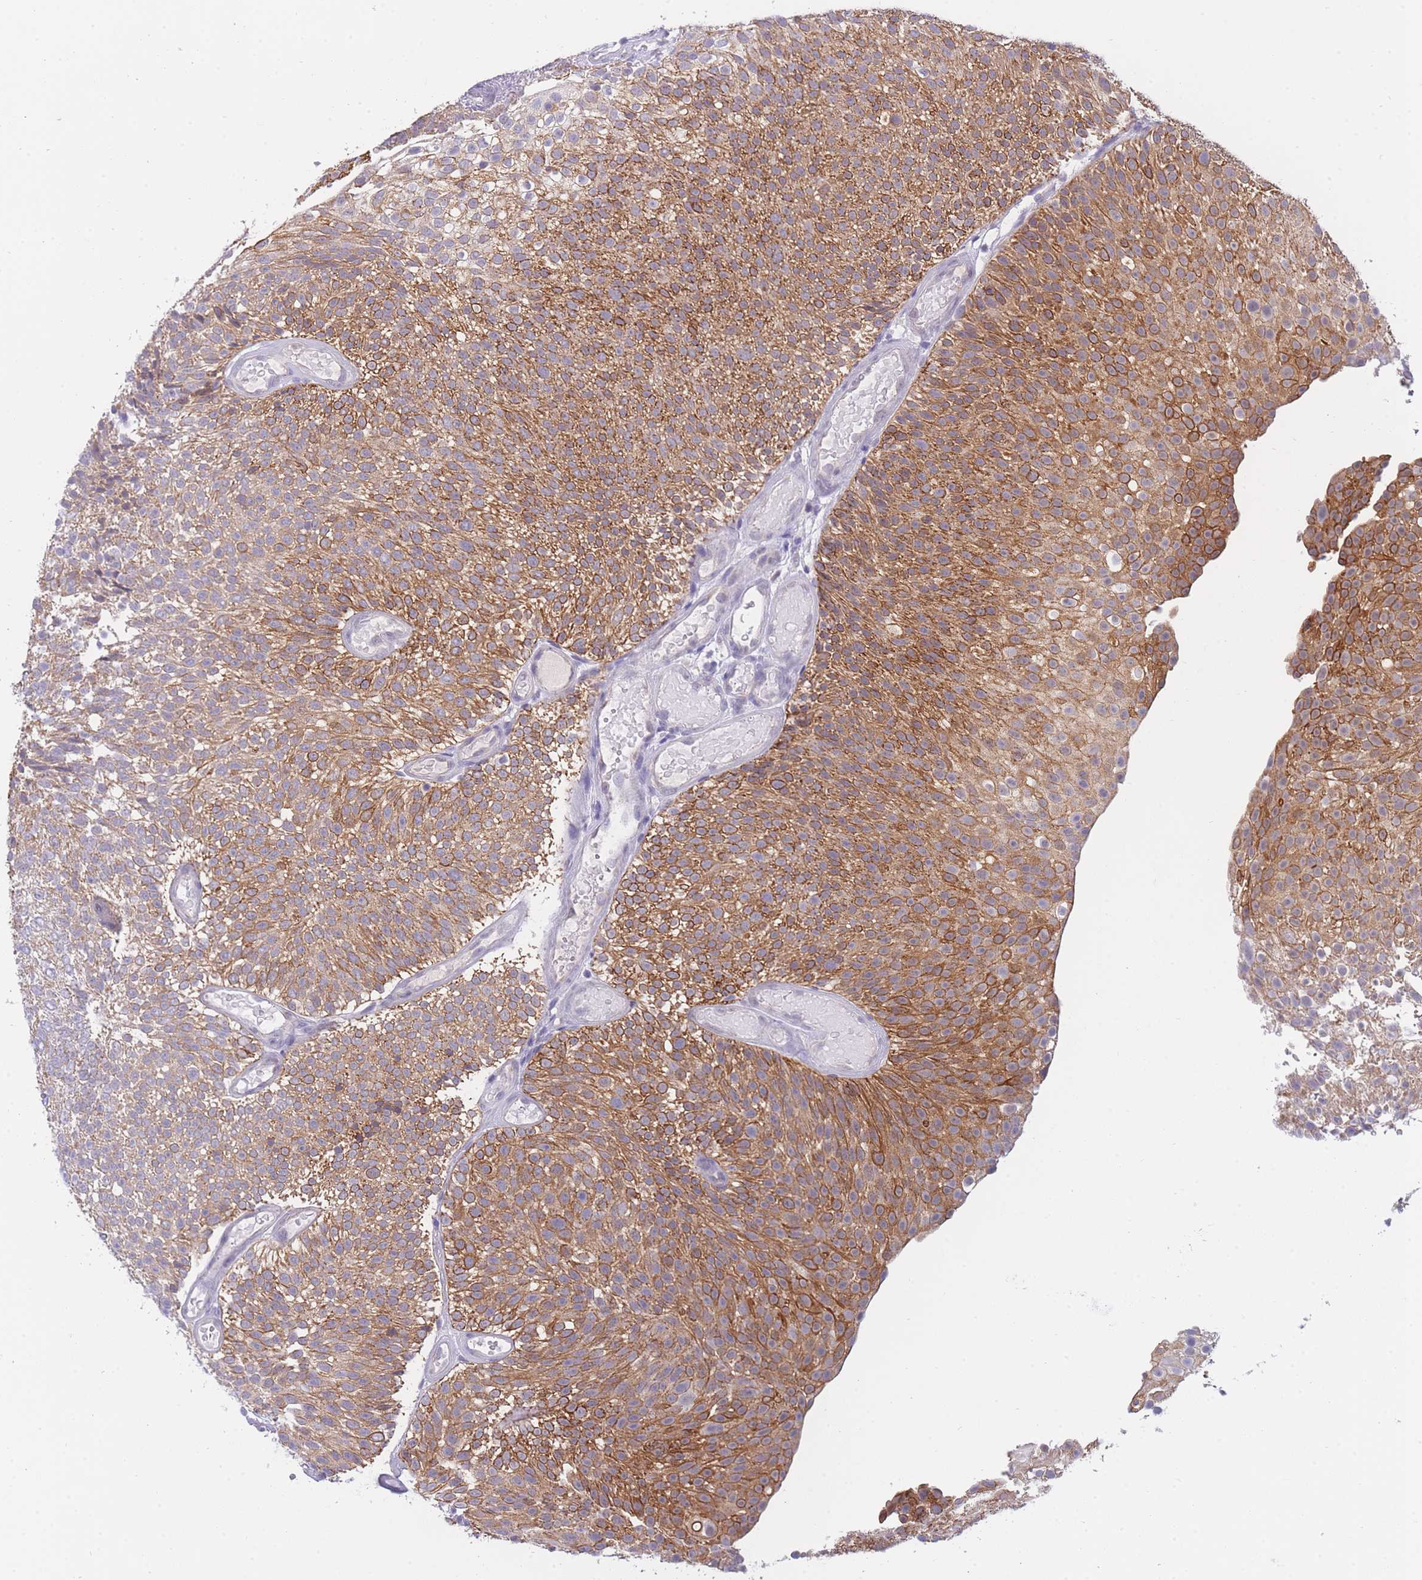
{"staining": {"intensity": "strong", "quantity": ">75%", "location": "cytoplasmic/membranous"}, "tissue": "urothelial cancer", "cell_type": "Tumor cells", "image_type": "cancer", "snomed": [{"axis": "morphology", "description": "Urothelial carcinoma, Low grade"}, {"axis": "topography", "description": "Urinary bladder"}], "caption": "Human urothelial cancer stained with a brown dye shows strong cytoplasmic/membranous positive positivity in approximately >75% of tumor cells.", "gene": "FRAT2", "patient": {"sex": "male", "age": 78}}